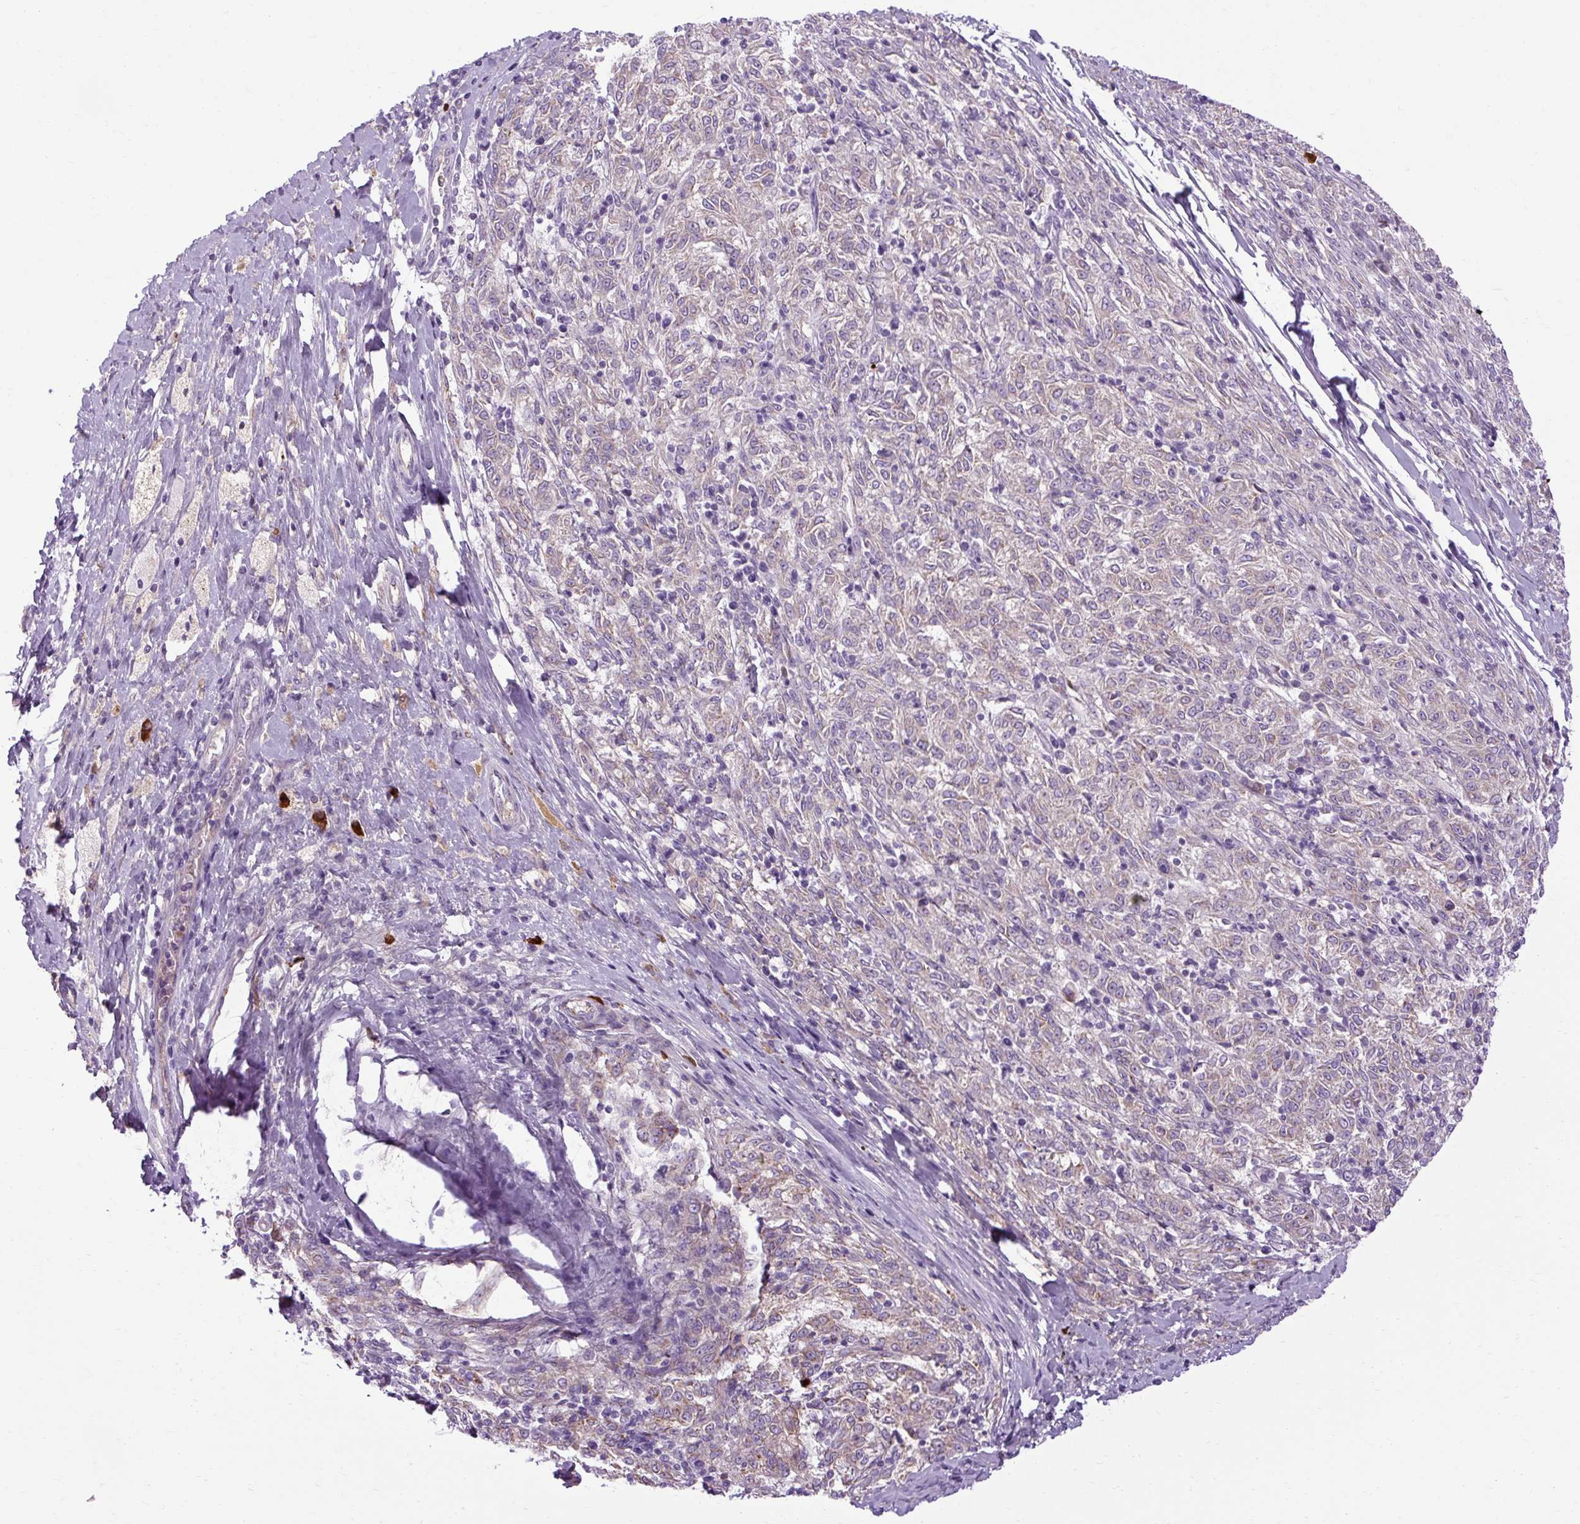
{"staining": {"intensity": "negative", "quantity": "none", "location": "none"}, "tissue": "melanoma", "cell_type": "Tumor cells", "image_type": "cancer", "snomed": [{"axis": "morphology", "description": "Malignant melanoma, NOS"}, {"axis": "topography", "description": "Skin"}], "caption": "Immunohistochemistry (IHC) histopathology image of melanoma stained for a protein (brown), which displays no expression in tumor cells.", "gene": "ARRDC2", "patient": {"sex": "female", "age": 72}}